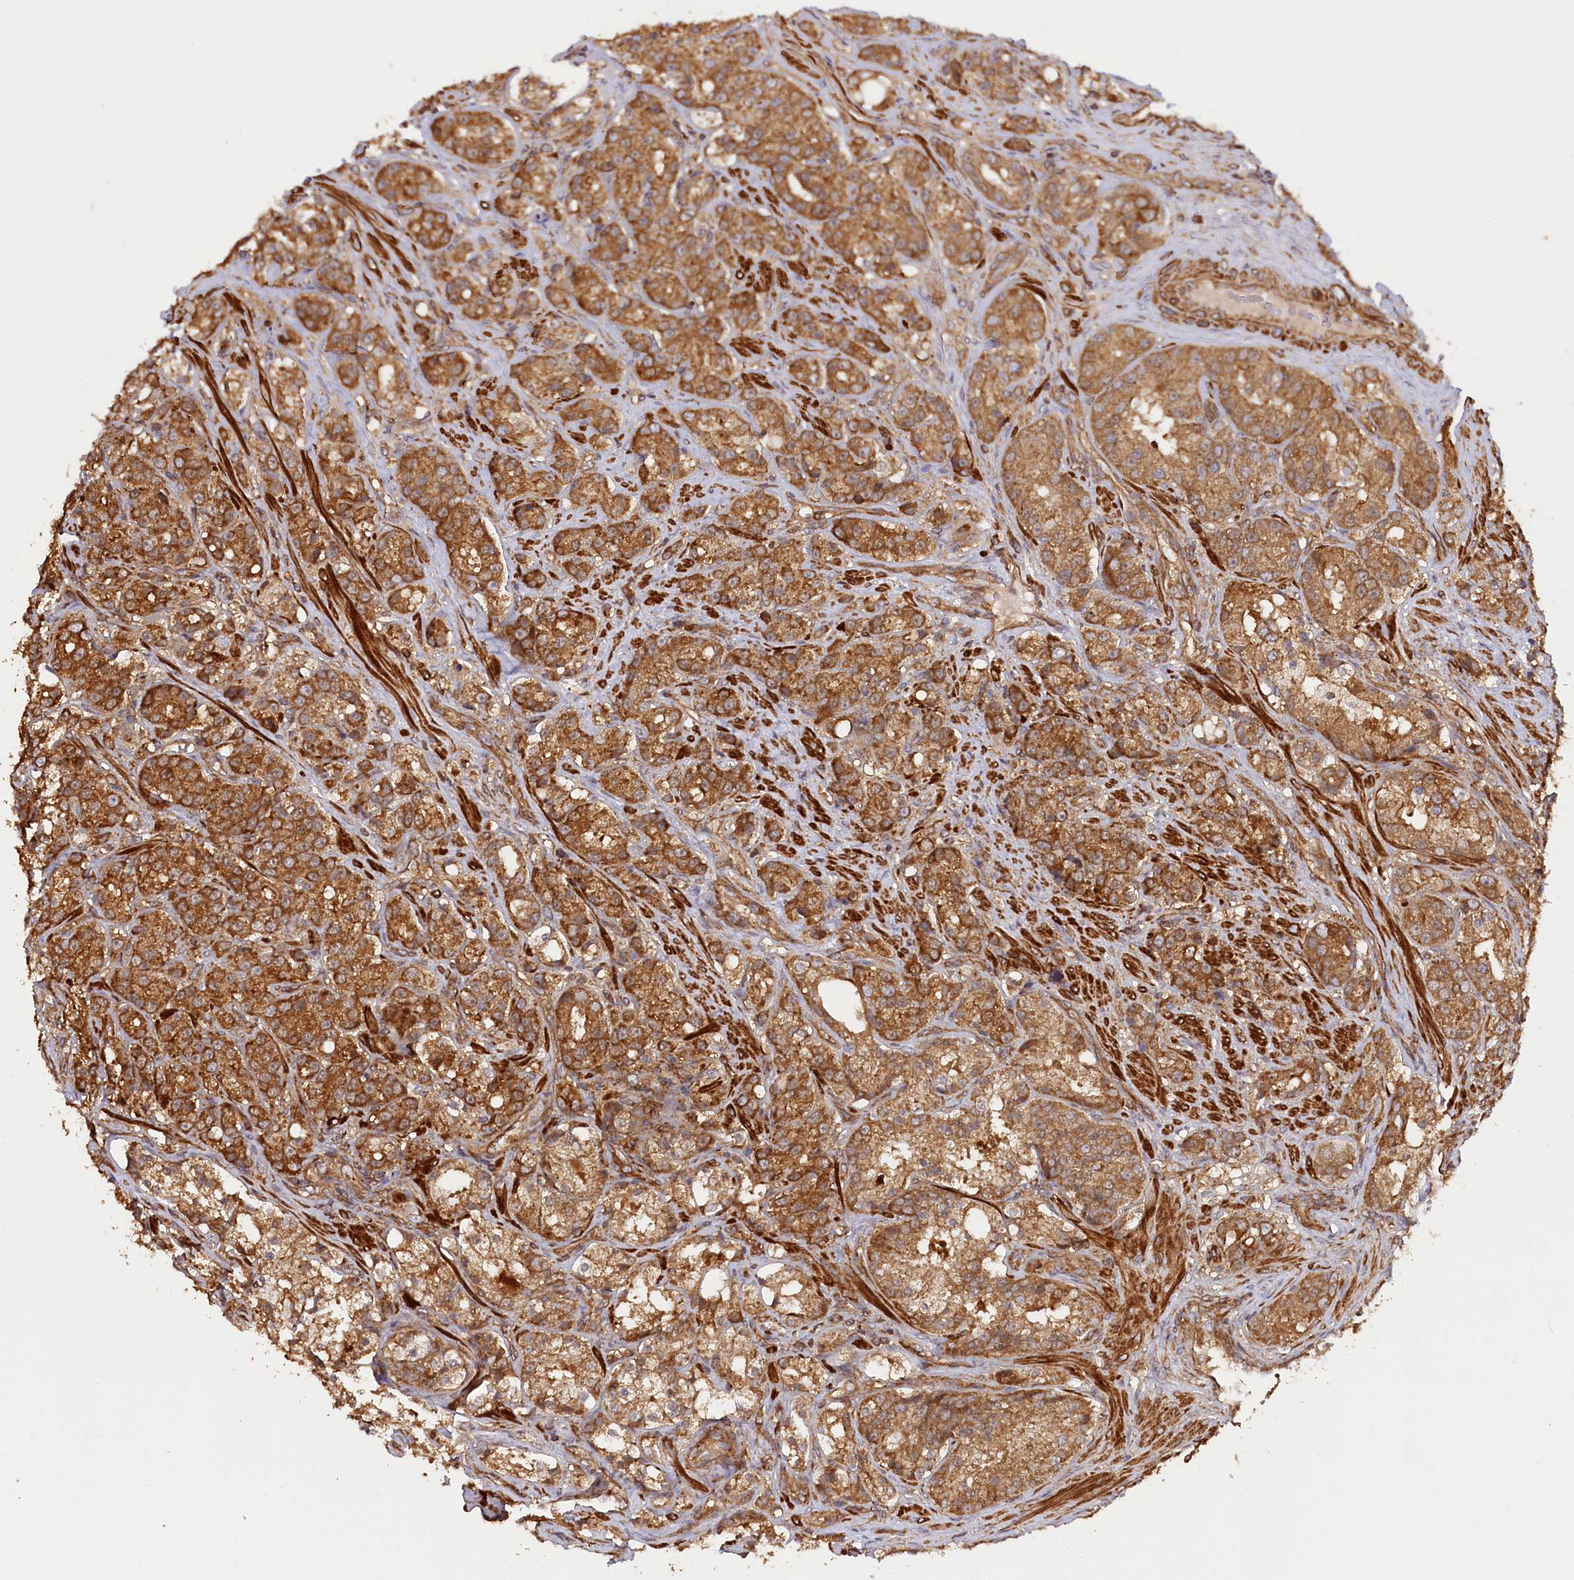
{"staining": {"intensity": "strong", "quantity": ">75%", "location": "cytoplasmic/membranous"}, "tissue": "prostate cancer", "cell_type": "Tumor cells", "image_type": "cancer", "snomed": [{"axis": "morphology", "description": "Adenocarcinoma, High grade"}, {"axis": "topography", "description": "Prostate"}], "caption": "Brown immunohistochemical staining in human adenocarcinoma (high-grade) (prostate) shows strong cytoplasmic/membranous staining in about >75% of tumor cells.", "gene": "PAIP2", "patient": {"sex": "male", "age": 60}}